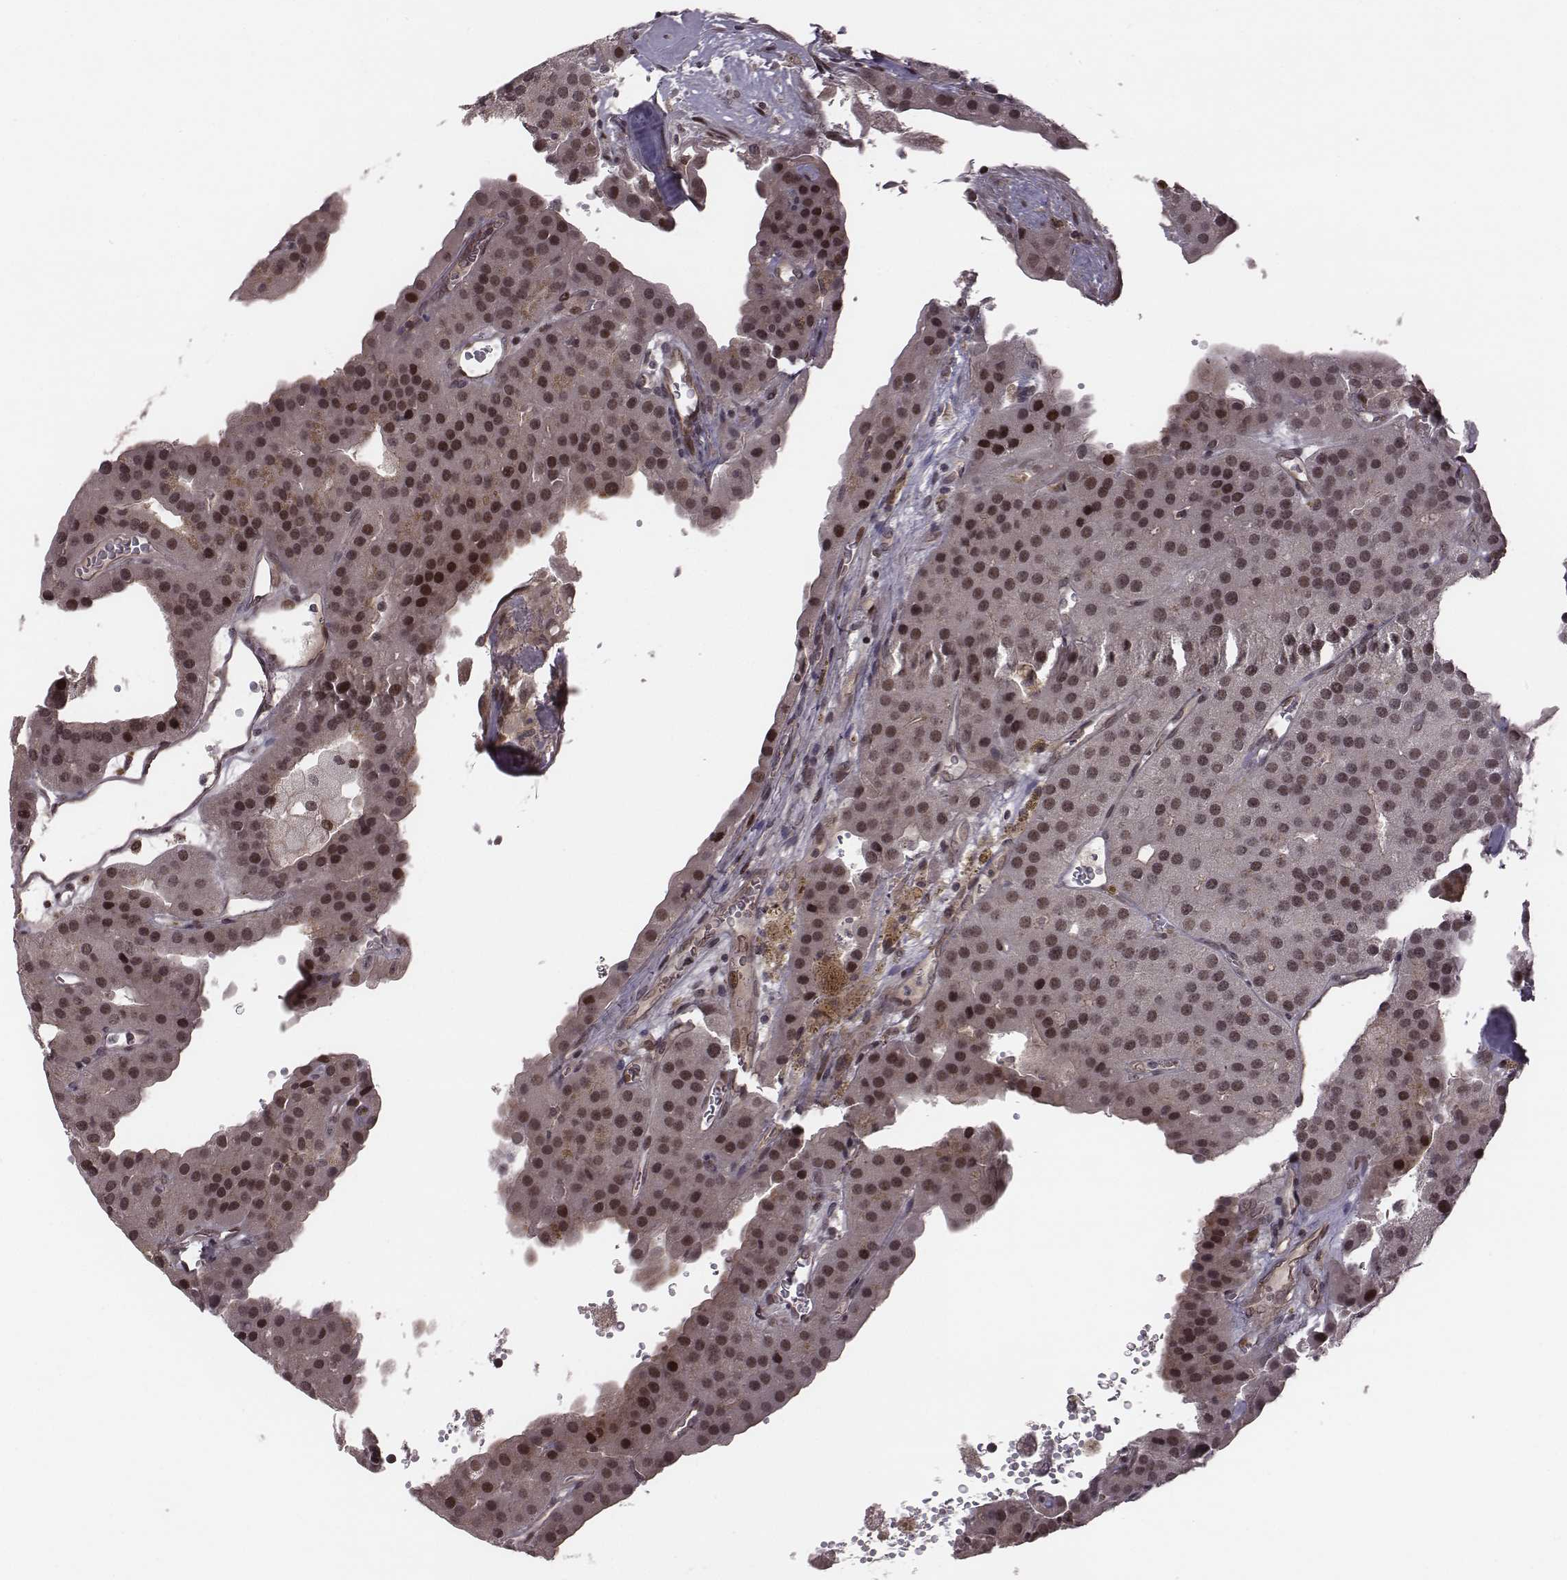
{"staining": {"intensity": "moderate", "quantity": "25%-75%", "location": "nuclear"}, "tissue": "parathyroid gland", "cell_type": "Glandular cells", "image_type": "normal", "snomed": [{"axis": "morphology", "description": "Normal tissue, NOS"}, {"axis": "morphology", "description": "Adenoma, NOS"}, {"axis": "topography", "description": "Parathyroid gland"}], "caption": "IHC staining of normal parathyroid gland, which shows medium levels of moderate nuclear positivity in about 25%-75% of glandular cells indicating moderate nuclear protein staining. The staining was performed using DAB (brown) for protein detection and nuclei were counterstained in hematoxylin (blue).", "gene": "RPL3", "patient": {"sex": "female", "age": 86}}